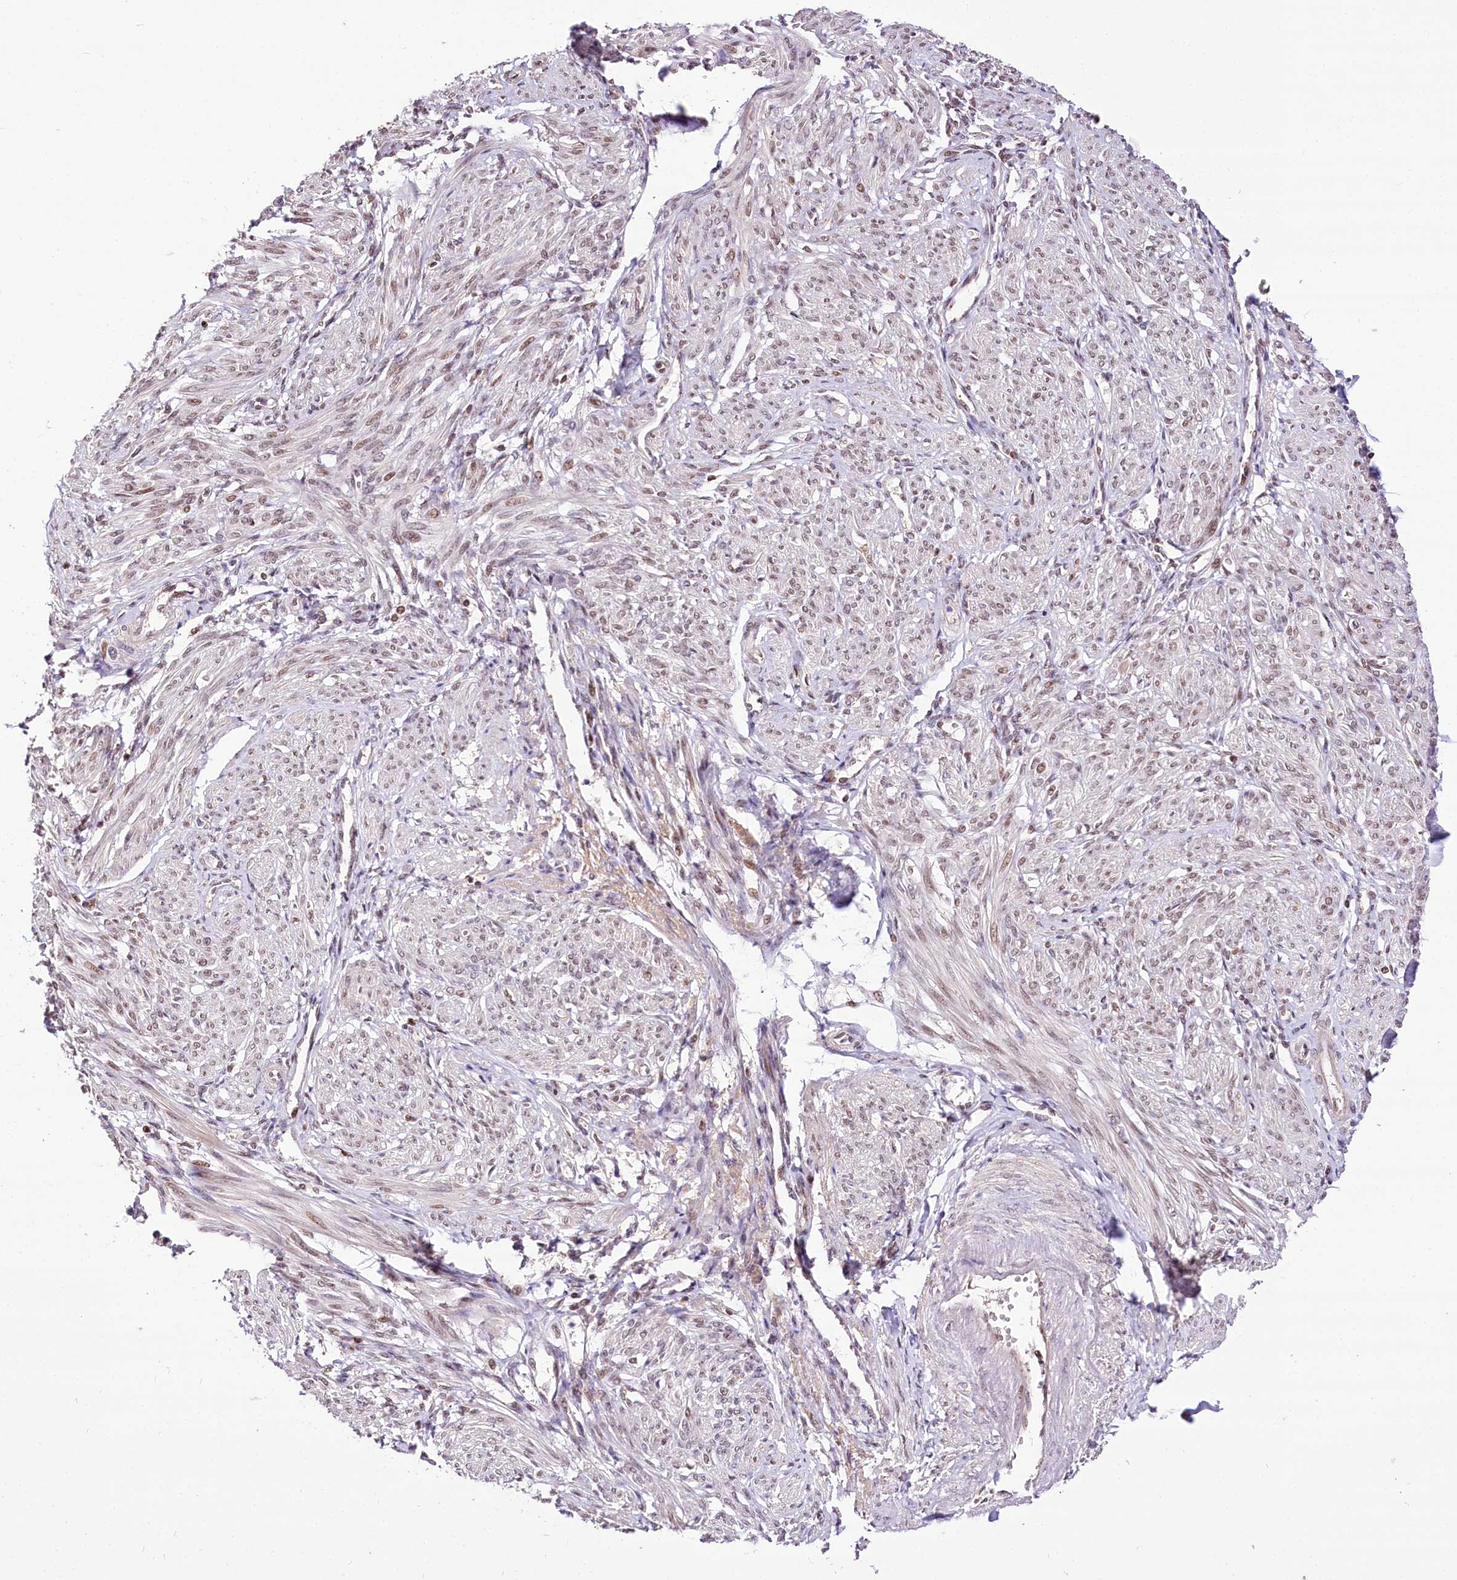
{"staining": {"intensity": "weak", "quantity": "25%-75%", "location": "nuclear"}, "tissue": "smooth muscle", "cell_type": "Smooth muscle cells", "image_type": "normal", "snomed": [{"axis": "morphology", "description": "Normal tissue, NOS"}, {"axis": "topography", "description": "Smooth muscle"}], "caption": "Immunohistochemical staining of benign human smooth muscle displays low levels of weak nuclear positivity in about 25%-75% of smooth muscle cells.", "gene": "POLA2", "patient": {"sex": "female", "age": 39}}